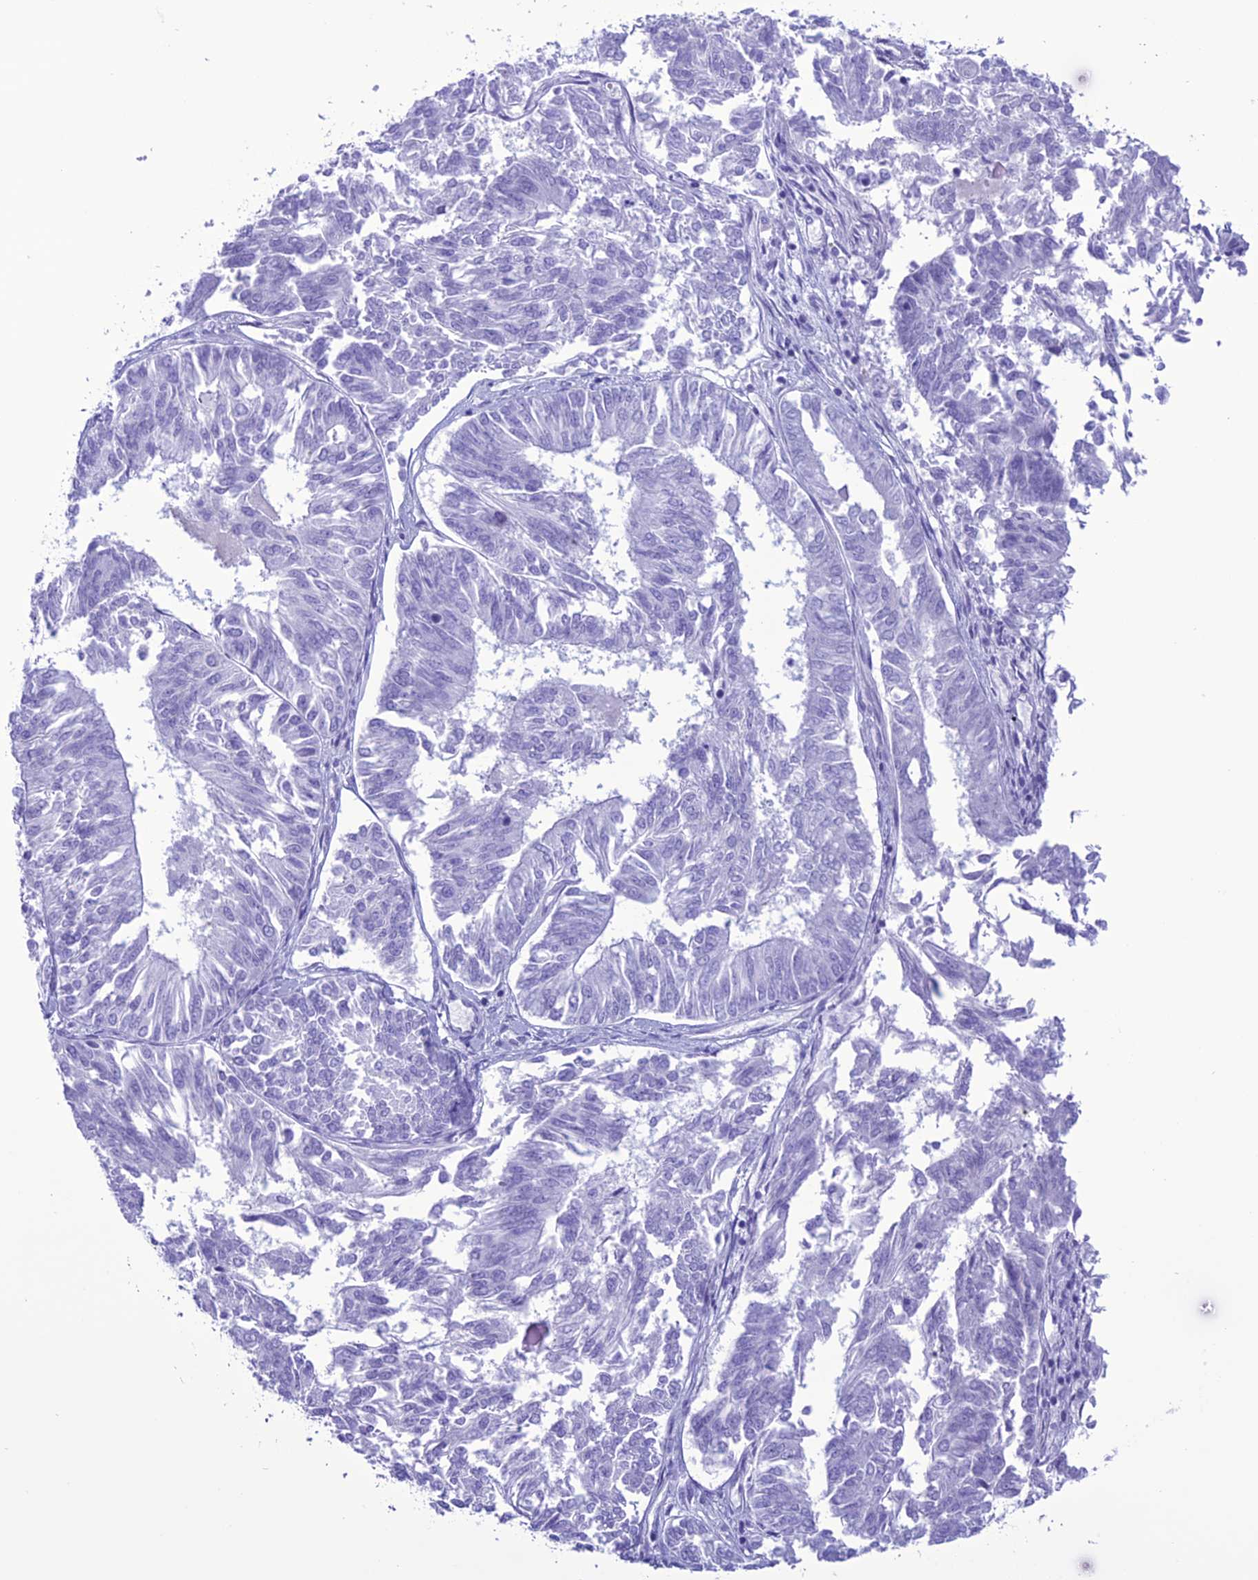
{"staining": {"intensity": "negative", "quantity": "none", "location": "none"}, "tissue": "endometrial cancer", "cell_type": "Tumor cells", "image_type": "cancer", "snomed": [{"axis": "morphology", "description": "Adenocarcinoma, NOS"}, {"axis": "topography", "description": "Endometrium"}], "caption": "Human endometrial adenocarcinoma stained for a protein using IHC displays no staining in tumor cells.", "gene": "MZB1", "patient": {"sex": "female", "age": 58}}